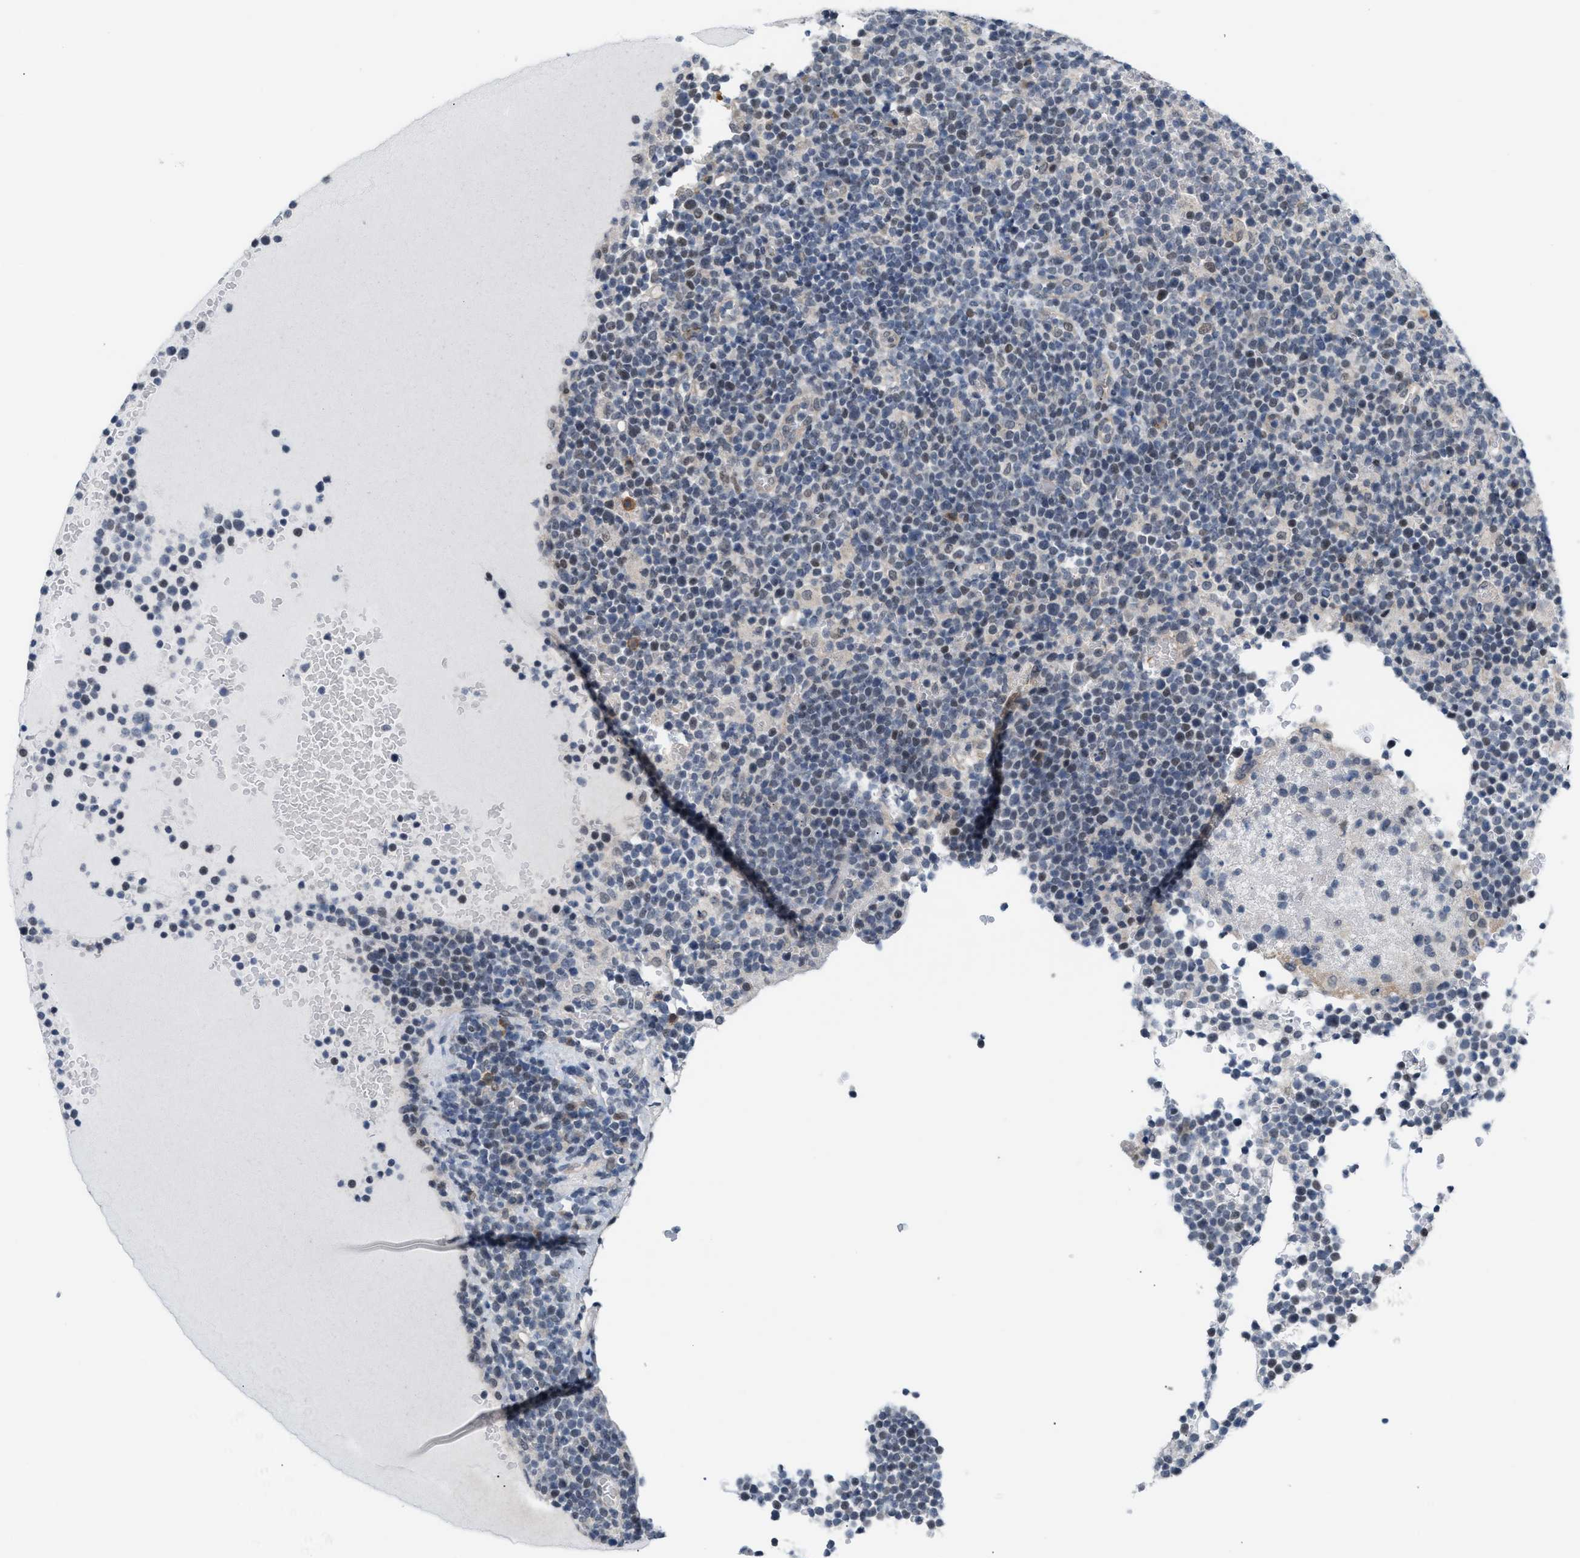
{"staining": {"intensity": "weak", "quantity": "<25%", "location": "nuclear"}, "tissue": "lymphoma", "cell_type": "Tumor cells", "image_type": "cancer", "snomed": [{"axis": "morphology", "description": "Malignant lymphoma, non-Hodgkin's type, High grade"}, {"axis": "topography", "description": "Lymph node"}], "caption": "DAB (3,3'-diaminobenzidine) immunohistochemical staining of malignant lymphoma, non-Hodgkin's type (high-grade) reveals no significant expression in tumor cells.", "gene": "TXNRD3", "patient": {"sex": "male", "age": 61}}